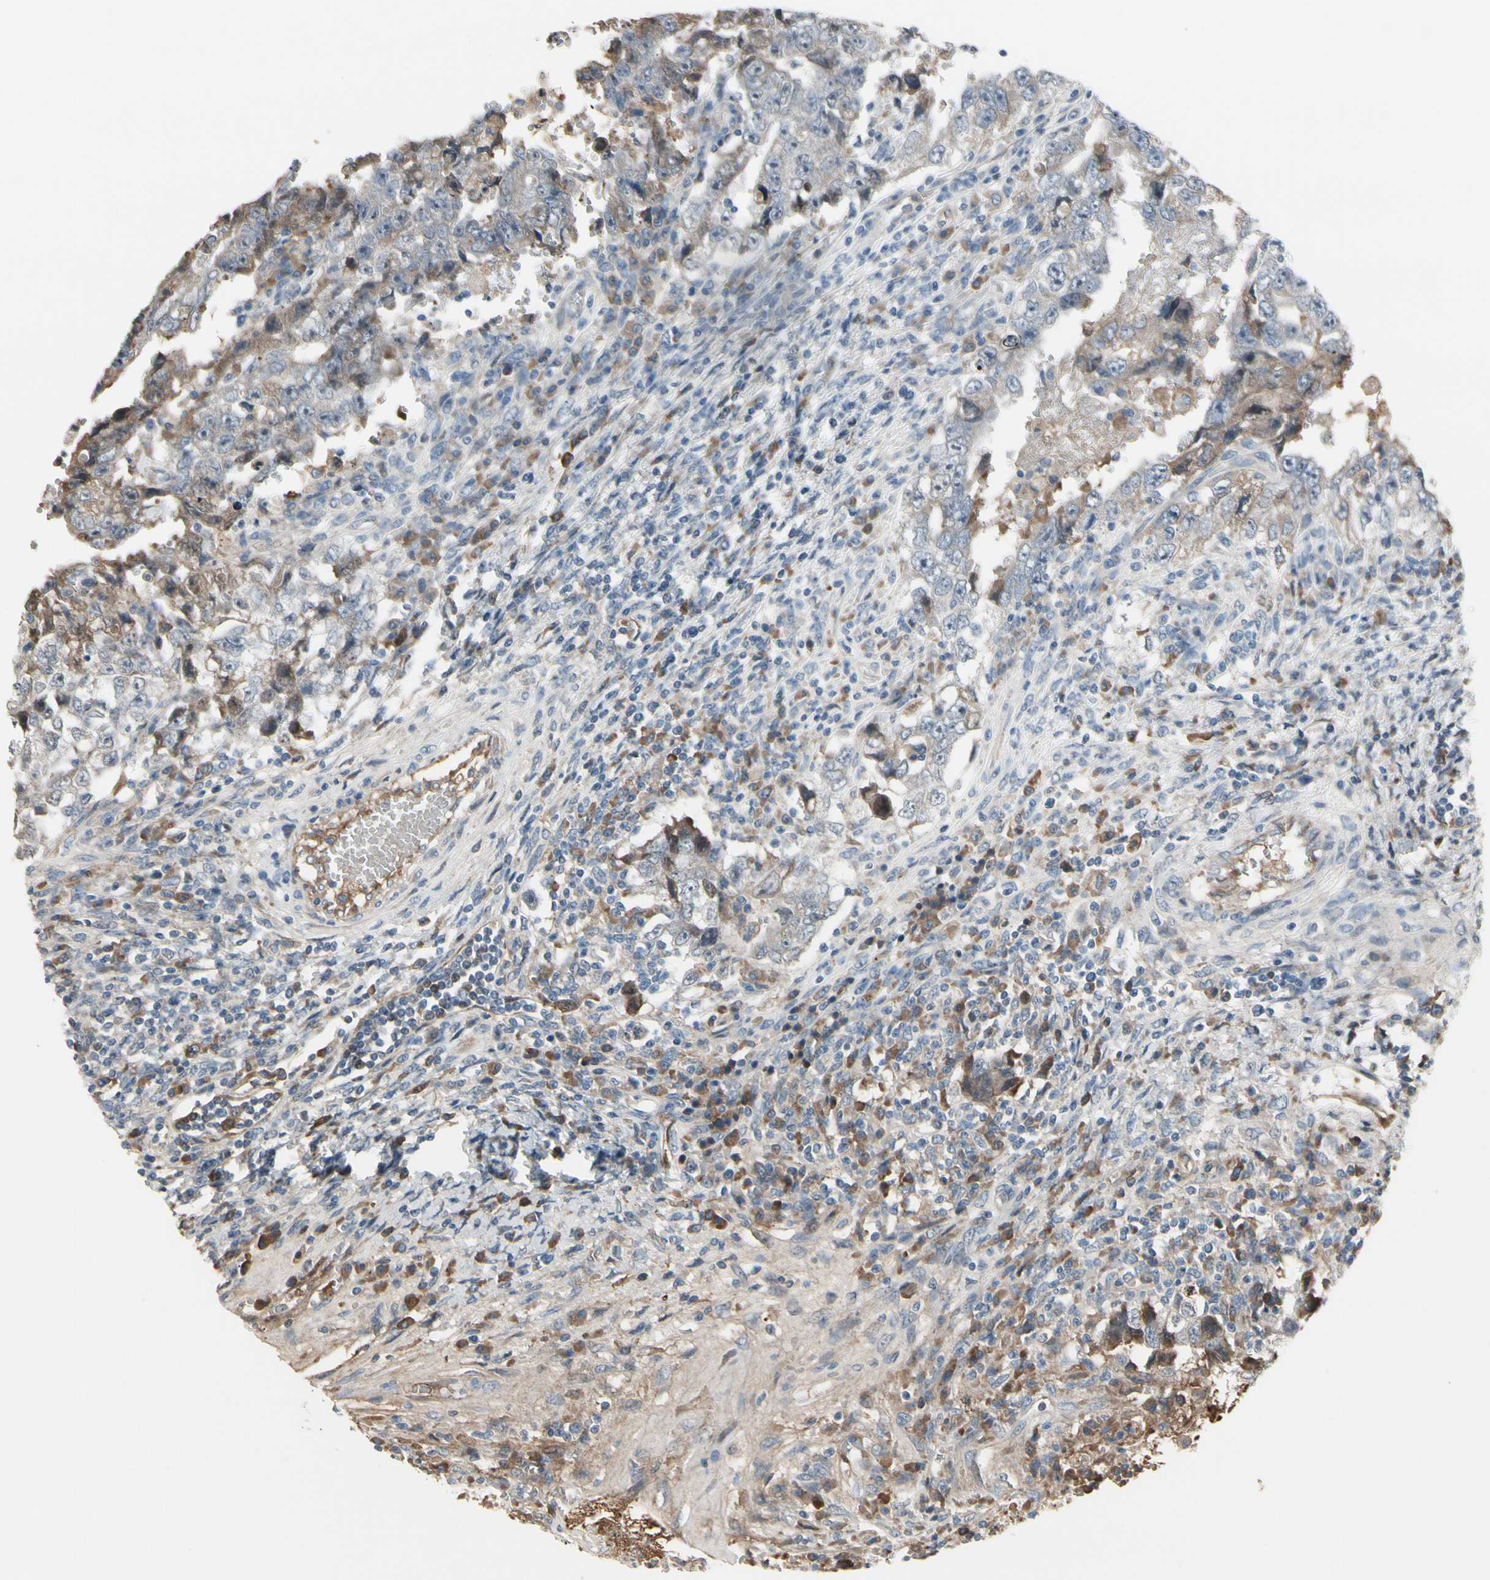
{"staining": {"intensity": "moderate", "quantity": "<25%", "location": "cytoplasmic/membranous"}, "tissue": "testis cancer", "cell_type": "Tumor cells", "image_type": "cancer", "snomed": [{"axis": "morphology", "description": "Carcinoma, Embryonal, NOS"}, {"axis": "topography", "description": "Testis"}], "caption": "Immunohistochemical staining of testis cancer reveals low levels of moderate cytoplasmic/membranous protein staining in about <25% of tumor cells.", "gene": "SNX29", "patient": {"sex": "male", "age": 26}}